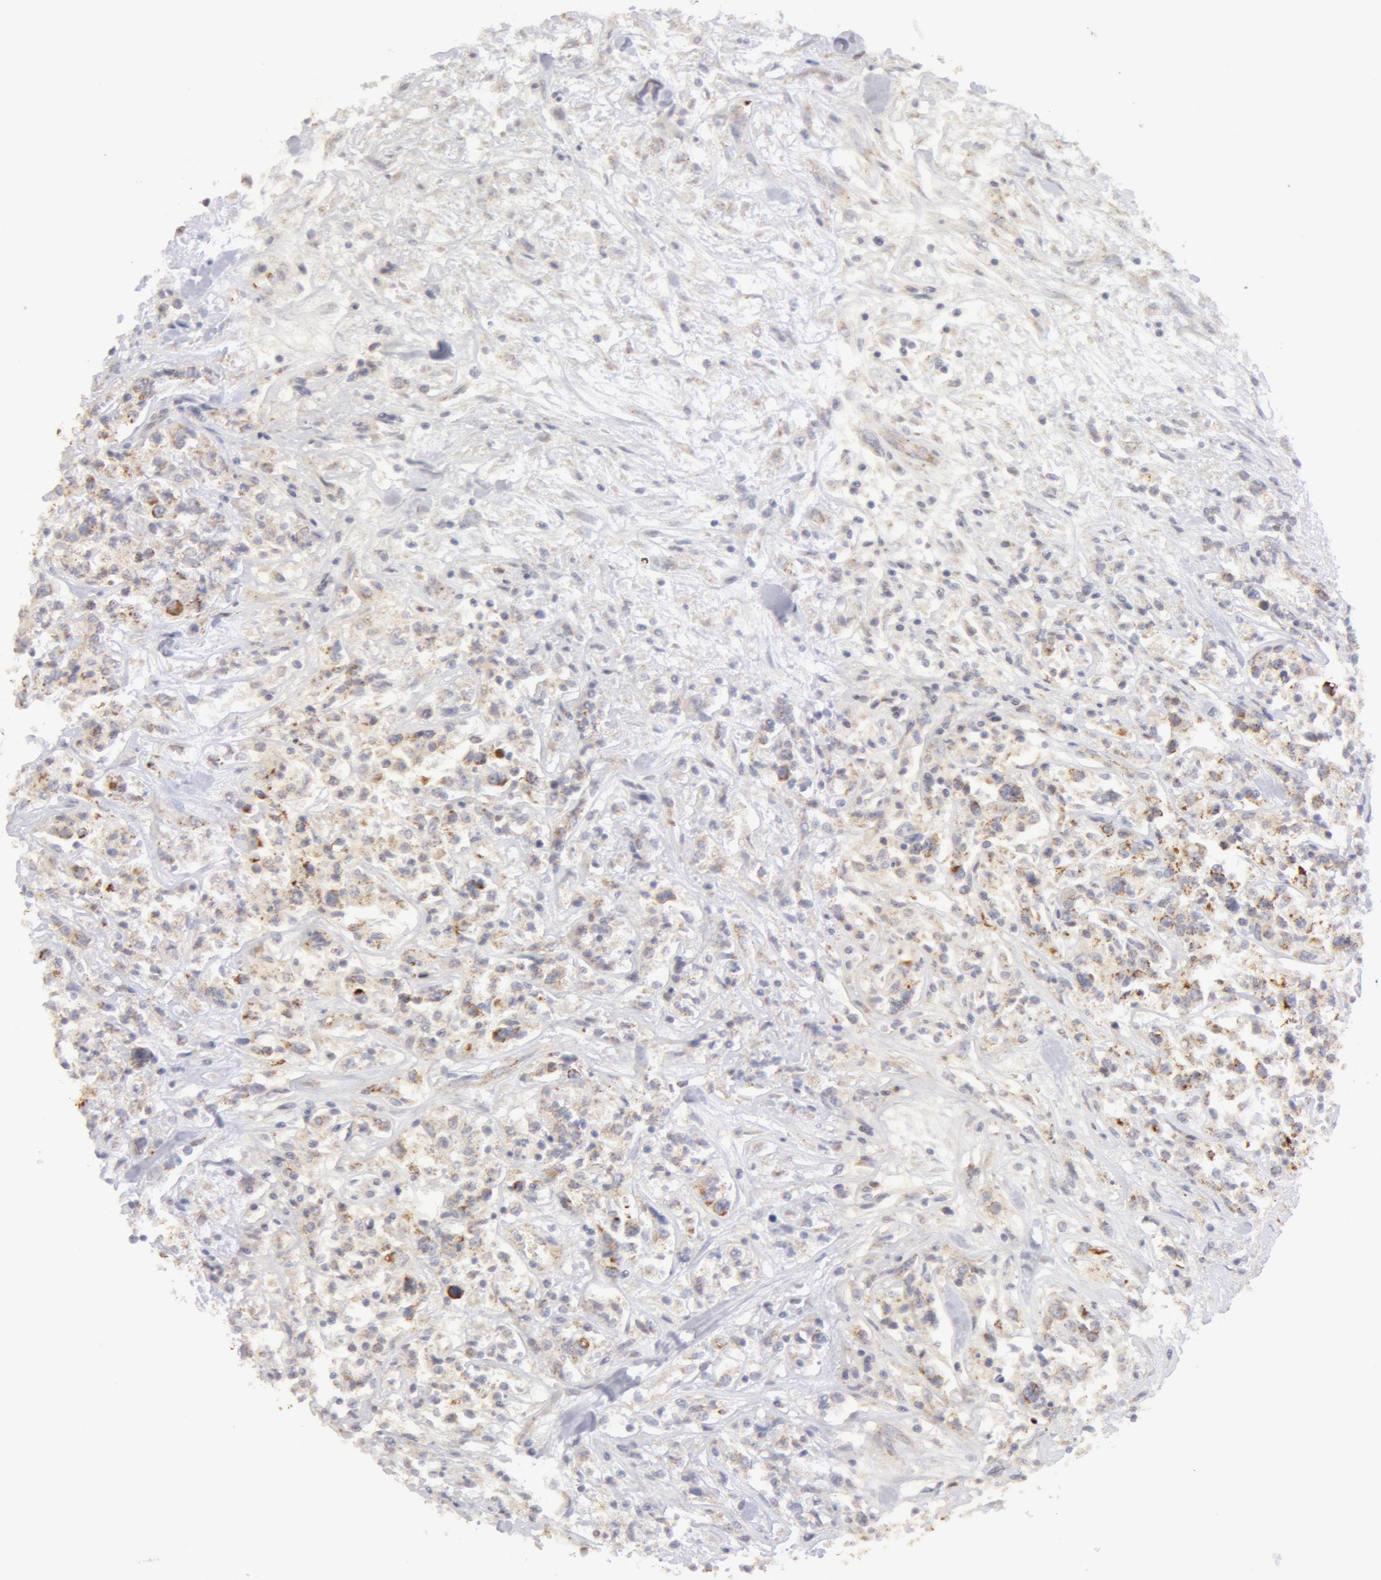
{"staining": {"intensity": "moderate", "quantity": "<25%", "location": "cytoplasmic/membranous"}, "tissue": "lymphoma", "cell_type": "Tumor cells", "image_type": "cancer", "snomed": [{"axis": "morphology", "description": "Malignant lymphoma, non-Hodgkin's type, Low grade"}, {"axis": "topography", "description": "Small intestine"}], "caption": "Immunohistochemistry (IHC) image of neoplastic tissue: low-grade malignant lymphoma, non-Hodgkin's type stained using immunohistochemistry displays low levels of moderate protein expression localized specifically in the cytoplasmic/membranous of tumor cells, appearing as a cytoplasmic/membranous brown color.", "gene": "ADPRH", "patient": {"sex": "female", "age": 59}}